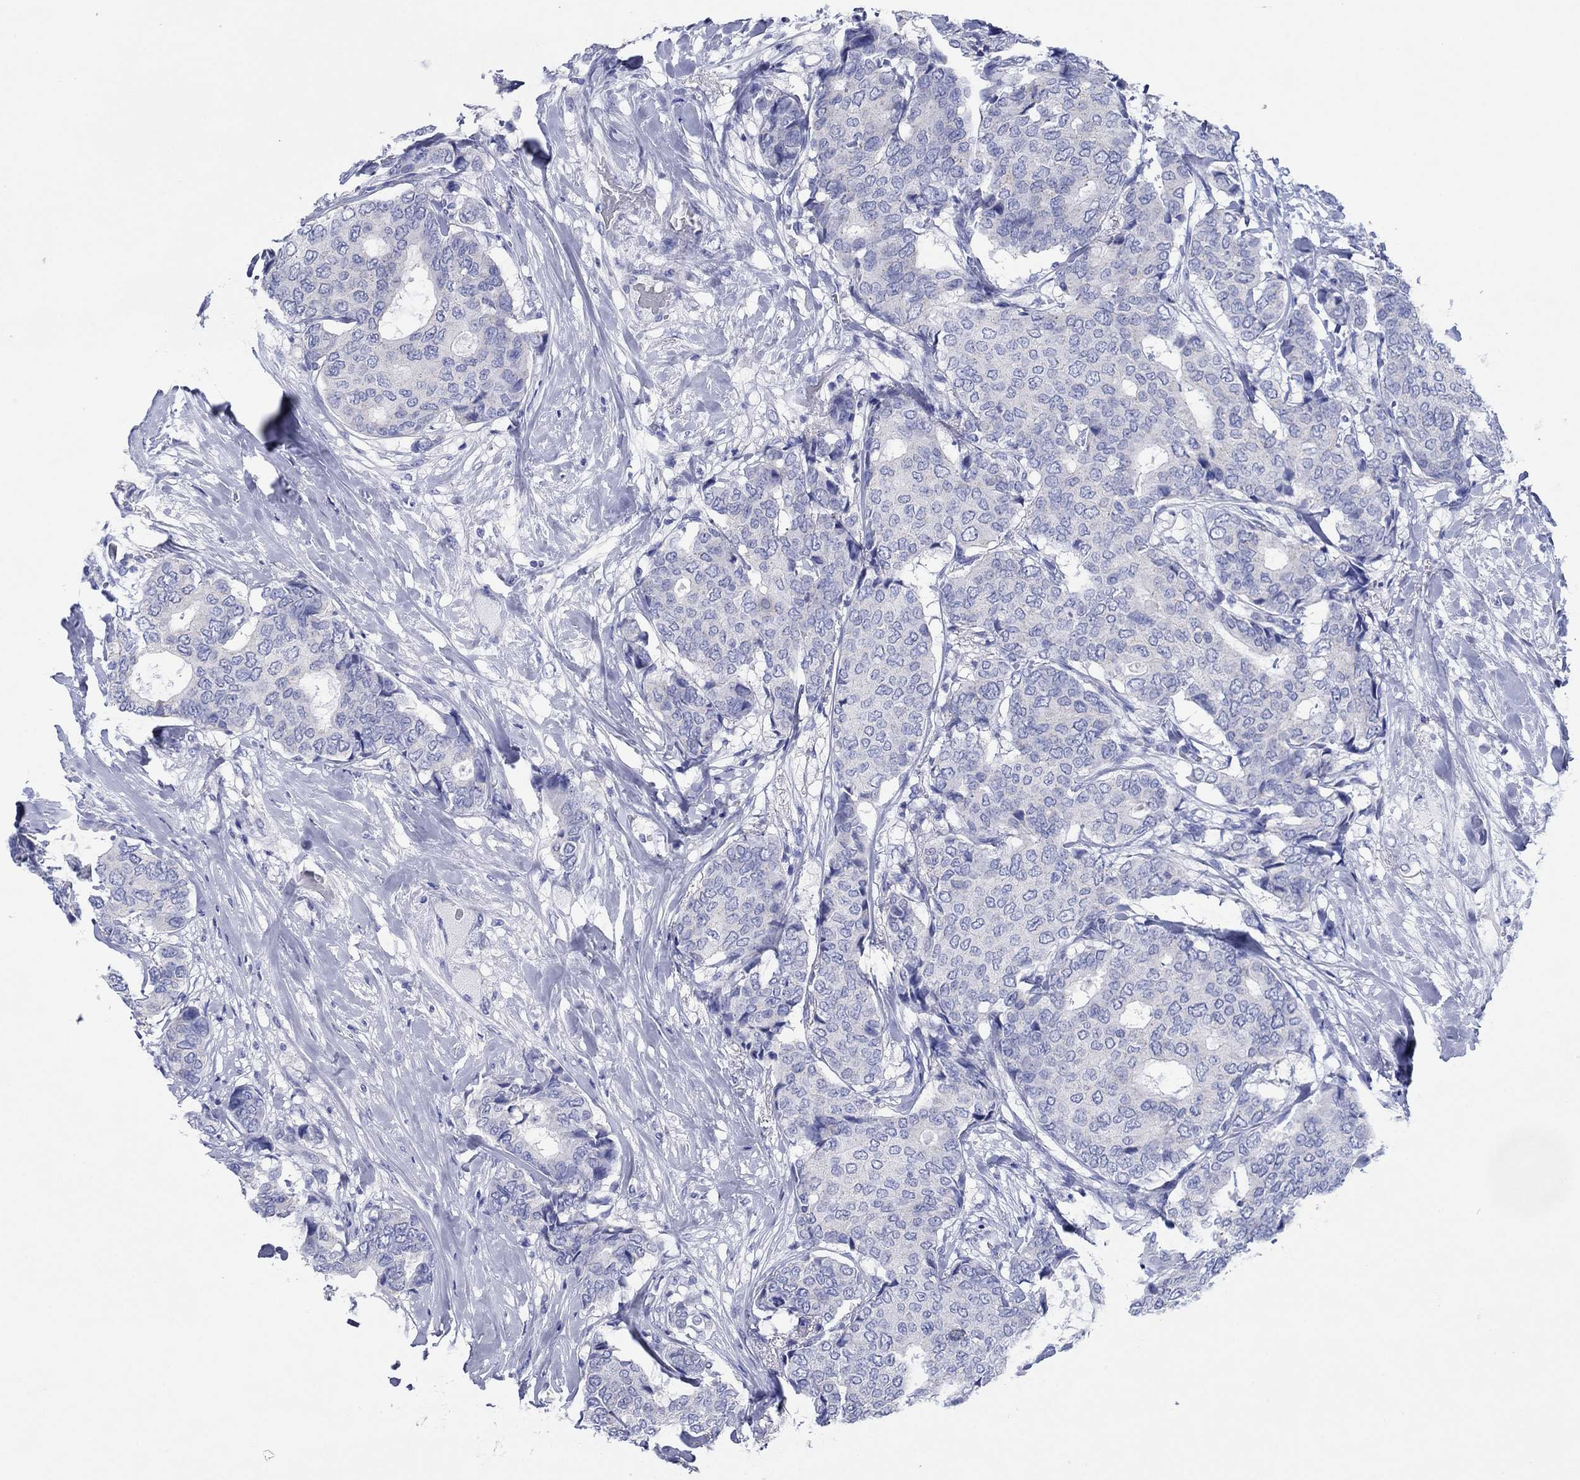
{"staining": {"intensity": "negative", "quantity": "none", "location": "none"}, "tissue": "breast cancer", "cell_type": "Tumor cells", "image_type": "cancer", "snomed": [{"axis": "morphology", "description": "Duct carcinoma"}, {"axis": "topography", "description": "Breast"}], "caption": "Human breast infiltrating ductal carcinoma stained for a protein using immunohistochemistry demonstrates no expression in tumor cells.", "gene": "HCRT", "patient": {"sex": "female", "age": 75}}